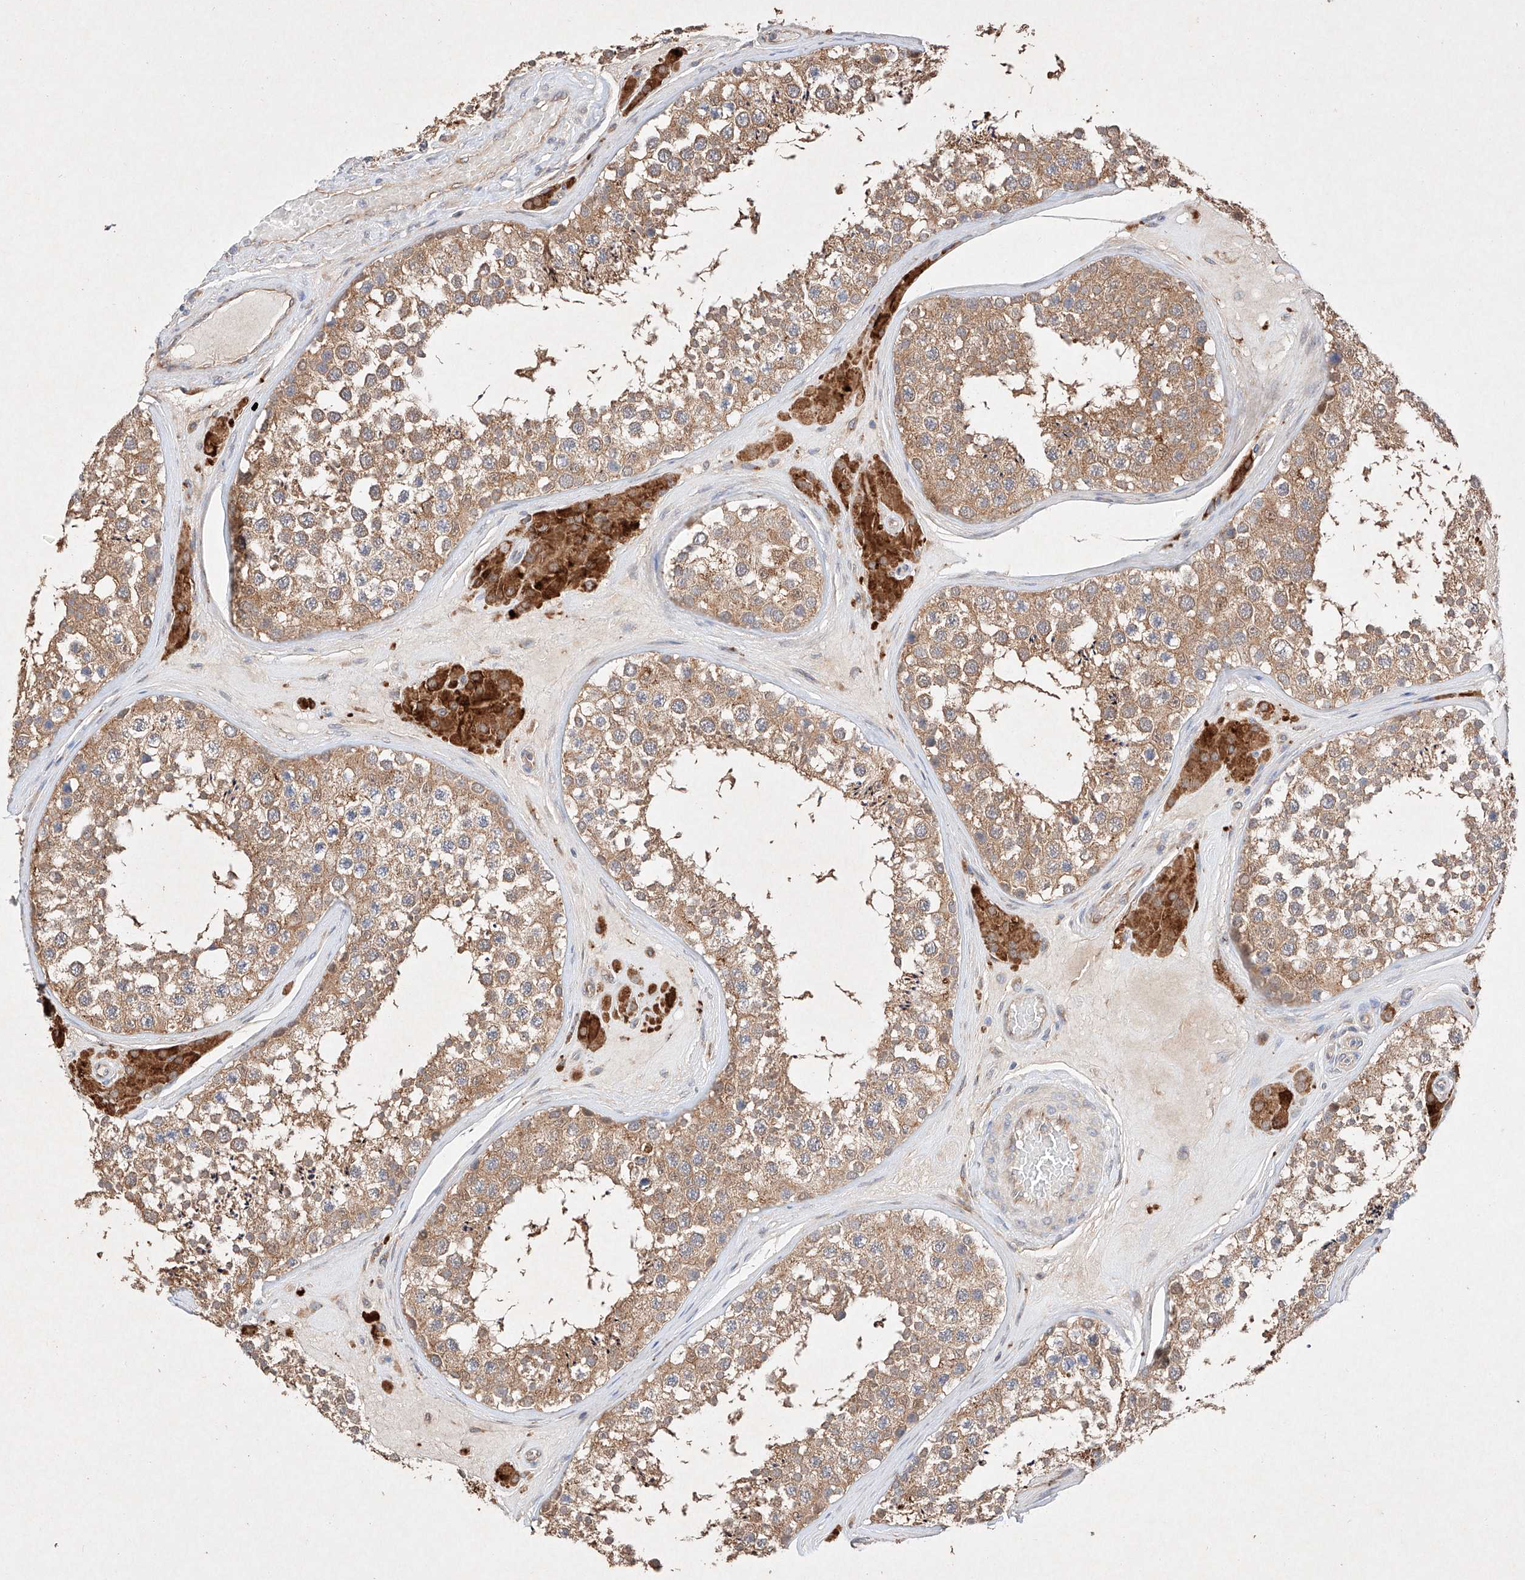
{"staining": {"intensity": "moderate", "quantity": ">75%", "location": "cytoplasmic/membranous"}, "tissue": "testis", "cell_type": "Cells in seminiferous ducts", "image_type": "normal", "snomed": [{"axis": "morphology", "description": "Normal tissue, NOS"}, {"axis": "topography", "description": "Testis"}], "caption": "Immunohistochemical staining of benign testis exhibits medium levels of moderate cytoplasmic/membranous expression in about >75% of cells in seminiferous ducts. (DAB (3,3'-diaminobenzidine) = brown stain, brightfield microscopy at high magnification).", "gene": "C6orf62", "patient": {"sex": "male", "age": 46}}